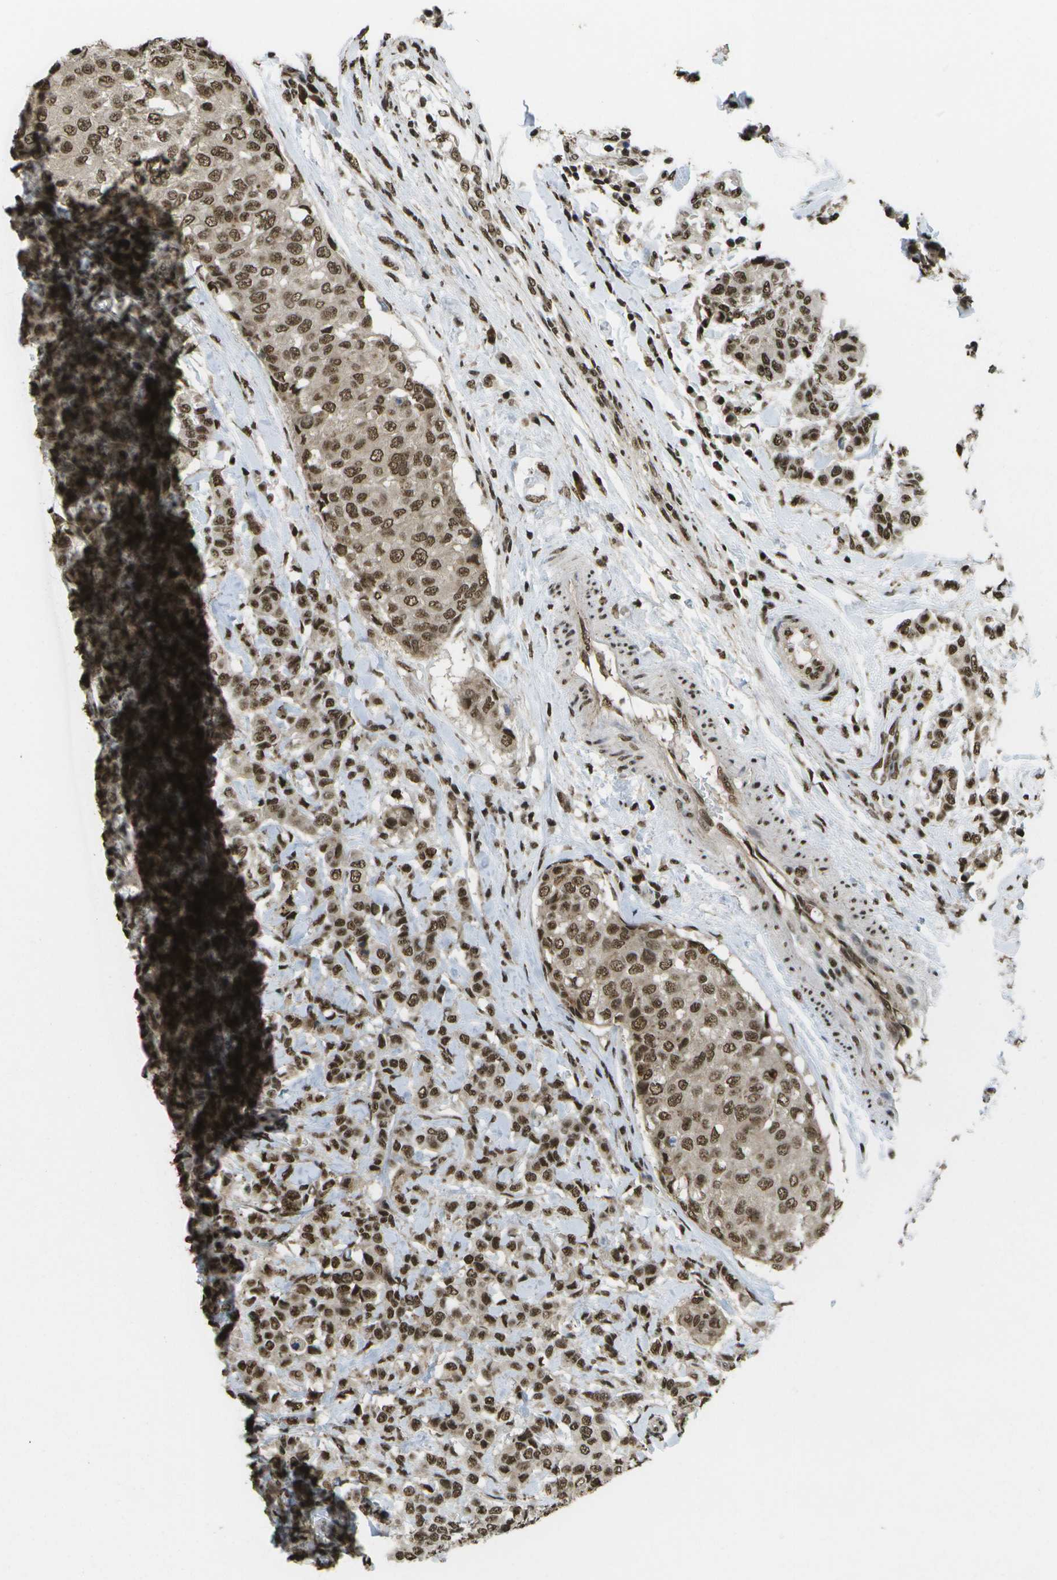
{"staining": {"intensity": "moderate", "quantity": ">75%", "location": "nuclear"}, "tissue": "breast cancer", "cell_type": "Tumor cells", "image_type": "cancer", "snomed": [{"axis": "morphology", "description": "Duct carcinoma"}, {"axis": "topography", "description": "Breast"}], "caption": "Brown immunohistochemical staining in breast intraductal carcinoma reveals moderate nuclear staining in approximately >75% of tumor cells. Nuclei are stained in blue.", "gene": "SPEN", "patient": {"sex": "female", "age": 27}}